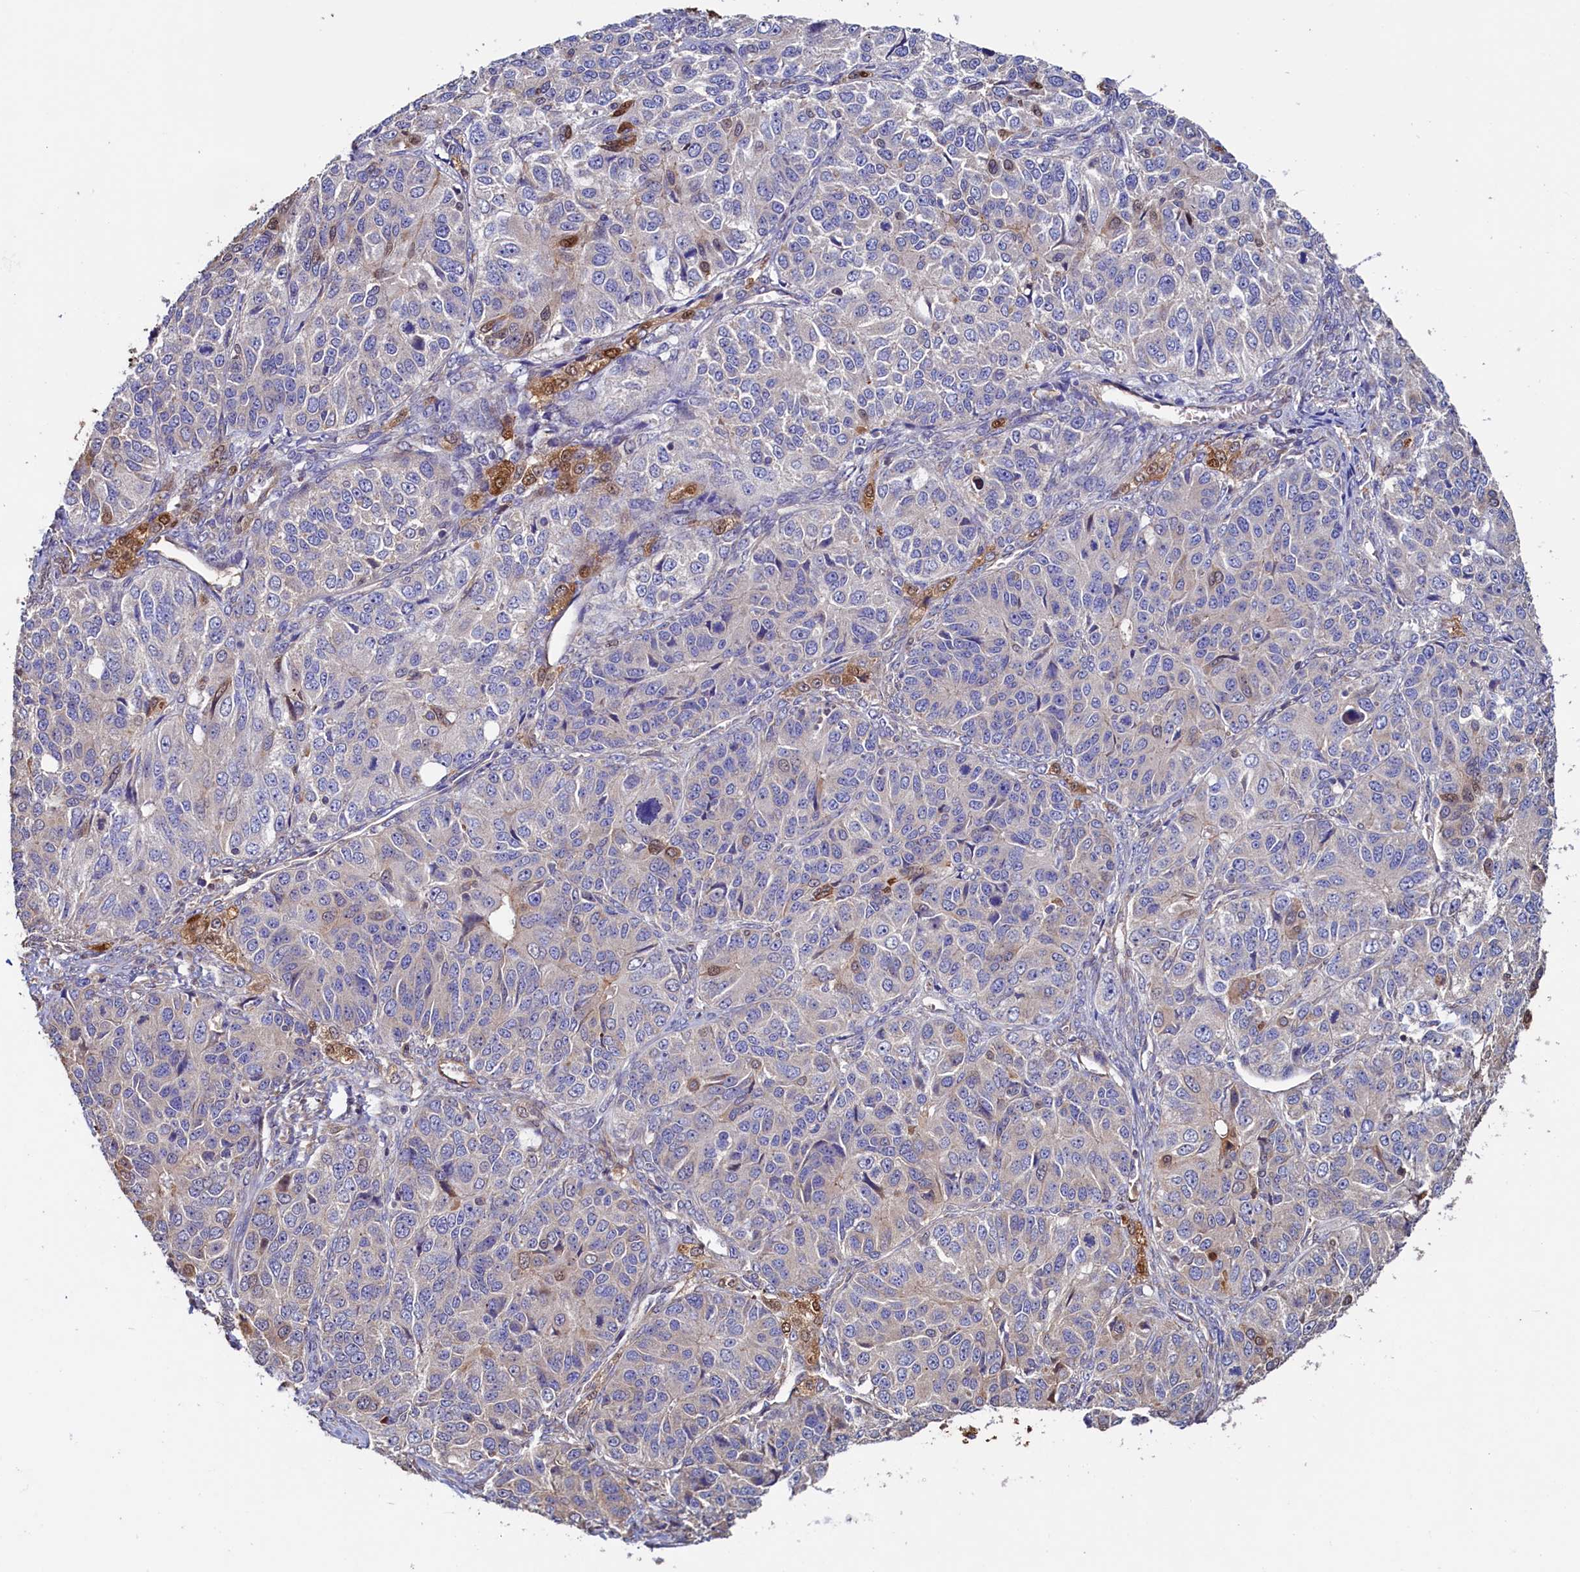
{"staining": {"intensity": "negative", "quantity": "none", "location": "none"}, "tissue": "ovarian cancer", "cell_type": "Tumor cells", "image_type": "cancer", "snomed": [{"axis": "morphology", "description": "Carcinoma, endometroid"}, {"axis": "topography", "description": "Ovary"}], "caption": "Immunohistochemistry (IHC) of endometroid carcinoma (ovarian) demonstrates no staining in tumor cells.", "gene": "ATXN2L", "patient": {"sex": "female", "age": 51}}